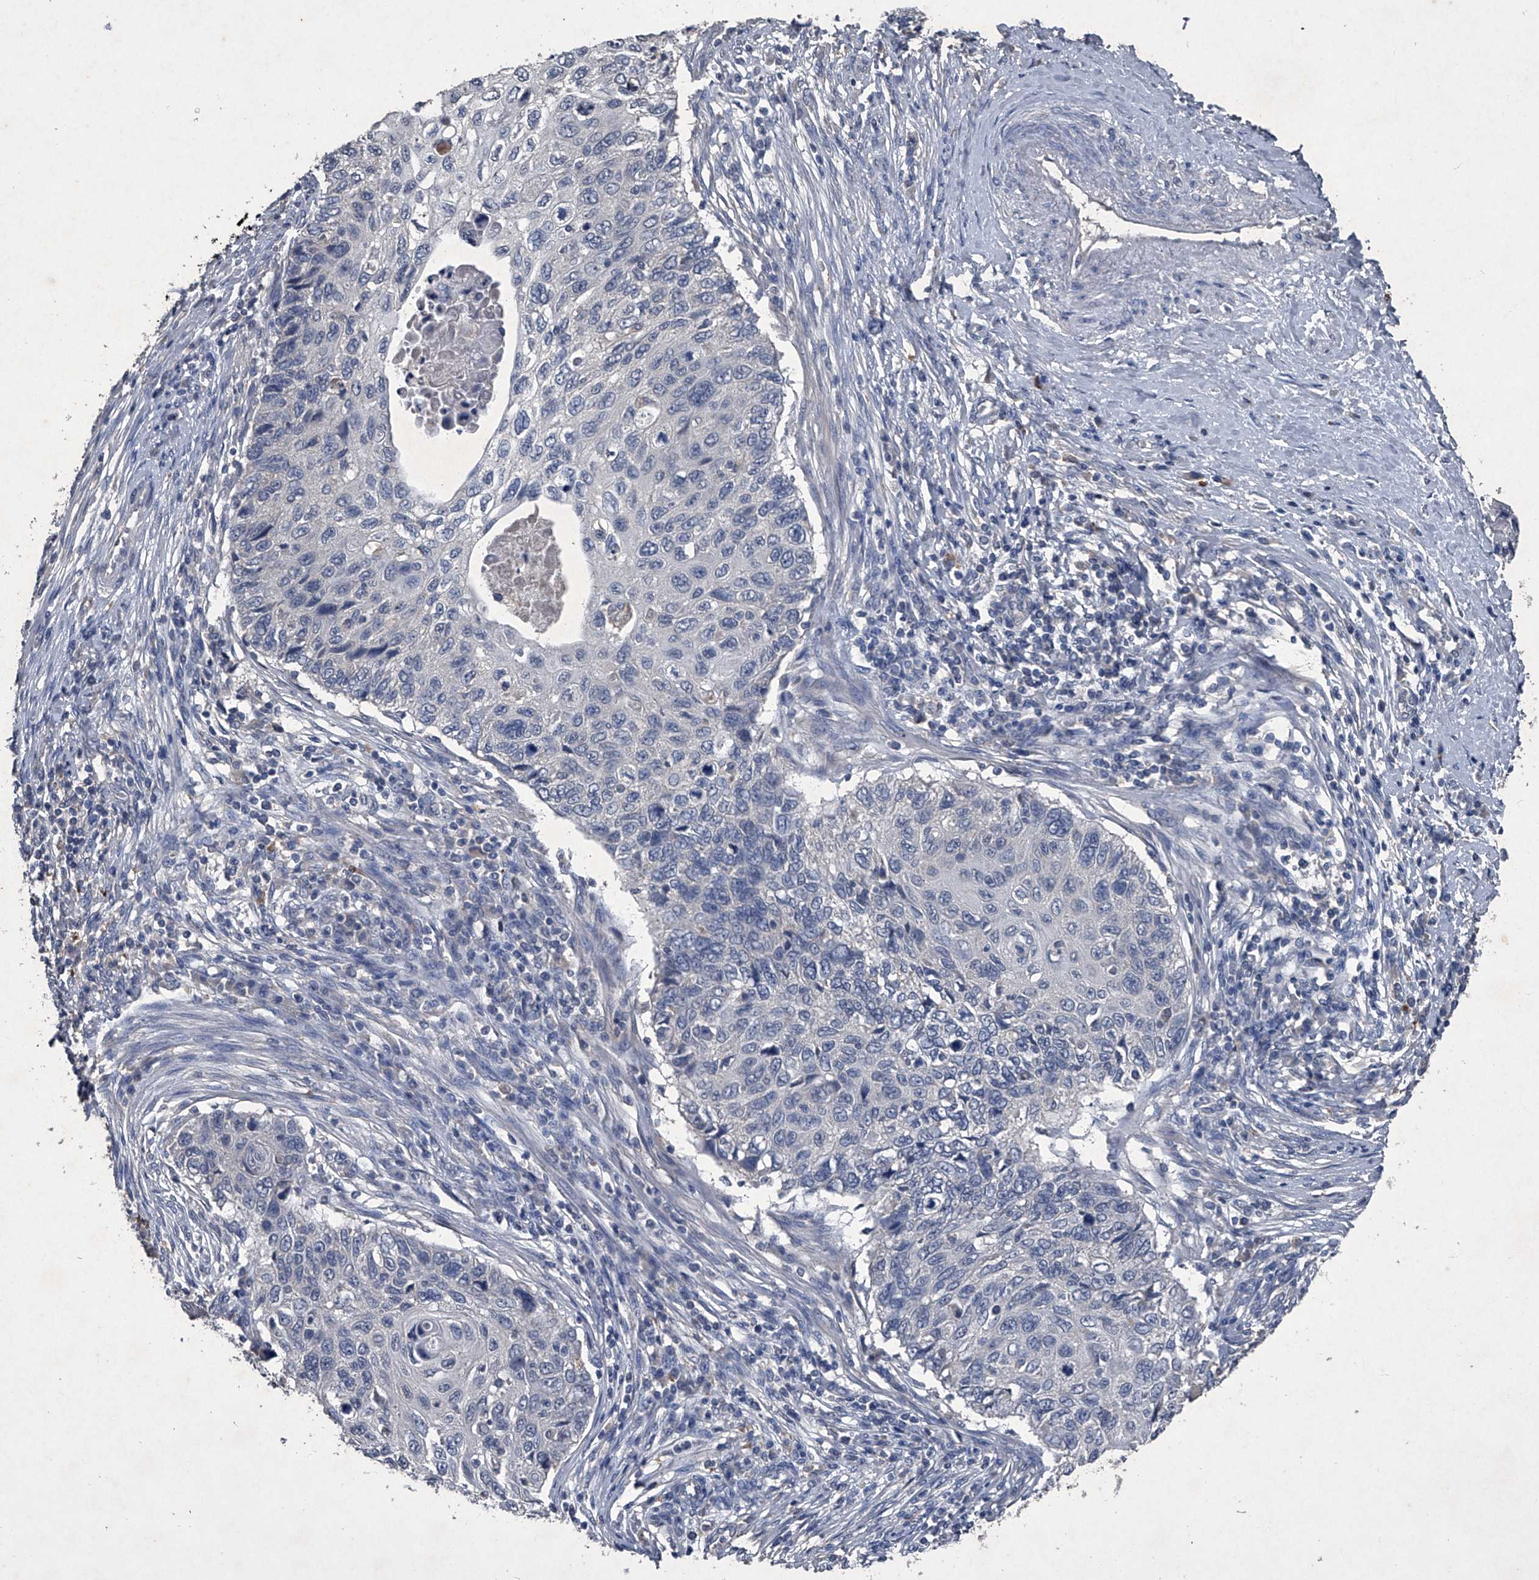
{"staining": {"intensity": "negative", "quantity": "none", "location": "none"}, "tissue": "cervical cancer", "cell_type": "Tumor cells", "image_type": "cancer", "snomed": [{"axis": "morphology", "description": "Squamous cell carcinoma, NOS"}, {"axis": "topography", "description": "Cervix"}], "caption": "High power microscopy micrograph of an IHC micrograph of cervical cancer, revealing no significant staining in tumor cells.", "gene": "MAPKAP1", "patient": {"sex": "female", "age": 70}}